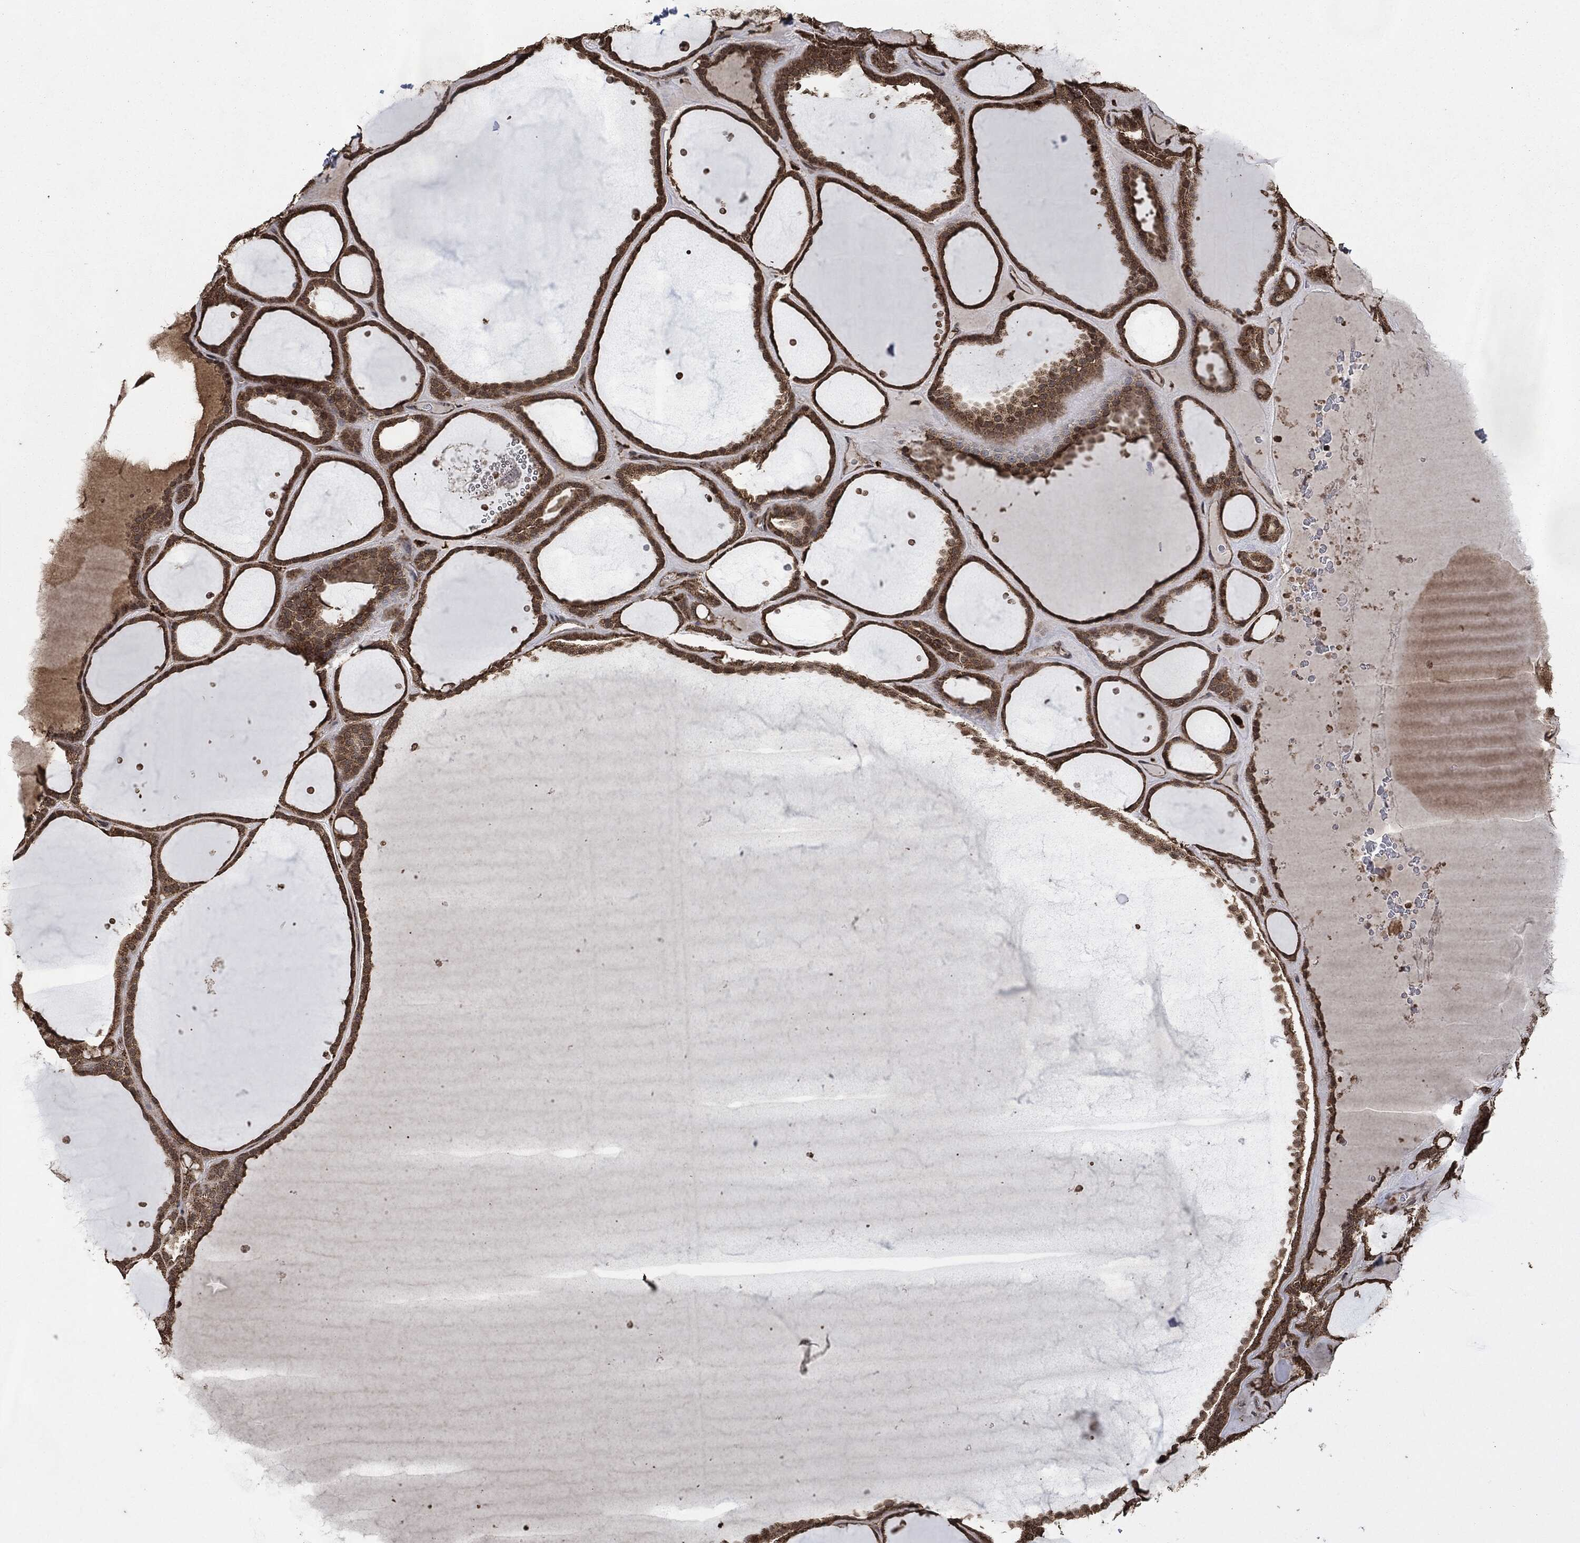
{"staining": {"intensity": "moderate", "quantity": ">75%", "location": "cytoplasmic/membranous"}, "tissue": "thyroid gland", "cell_type": "Glandular cells", "image_type": "normal", "snomed": [{"axis": "morphology", "description": "Normal tissue, NOS"}, {"axis": "topography", "description": "Thyroid gland"}], "caption": "High-magnification brightfield microscopy of unremarkable thyroid gland stained with DAB (3,3'-diaminobenzidine) (brown) and counterstained with hematoxylin (blue). glandular cells exhibit moderate cytoplasmic/membranous expression is identified in about>75% of cells. (DAB IHC, brown staining for protein, blue staining for nuclei).", "gene": "LIG3", "patient": {"sex": "male", "age": 63}}